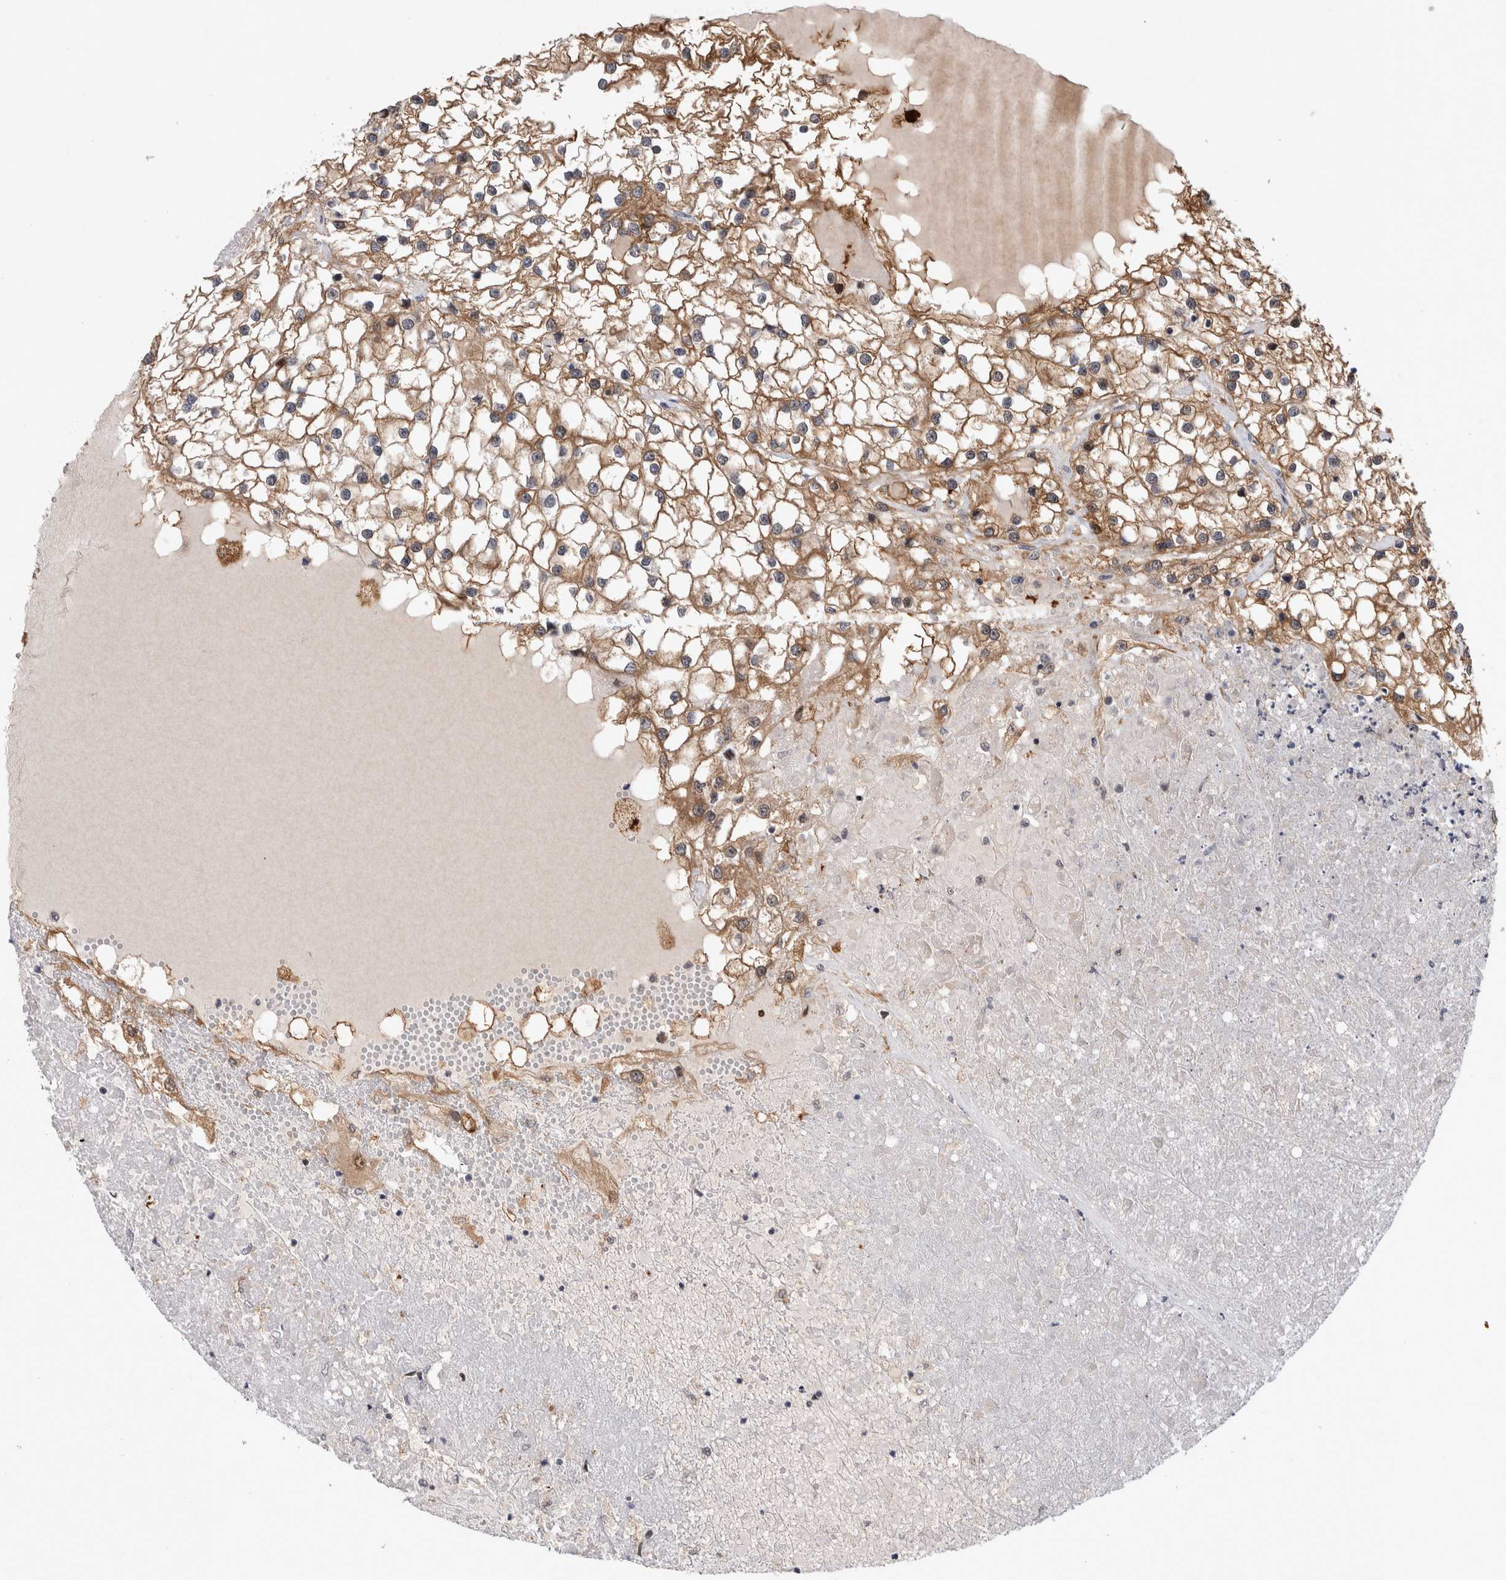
{"staining": {"intensity": "moderate", "quantity": ">75%", "location": "cytoplasmic/membranous"}, "tissue": "renal cancer", "cell_type": "Tumor cells", "image_type": "cancer", "snomed": [{"axis": "morphology", "description": "Adenocarcinoma, NOS"}, {"axis": "topography", "description": "Kidney"}], "caption": "Renal cancer (adenocarcinoma) stained for a protein demonstrates moderate cytoplasmic/membranous positivity in tumor cells.", "gene": "MRPL37", "patient": {"sex": "male", "age": 68}}